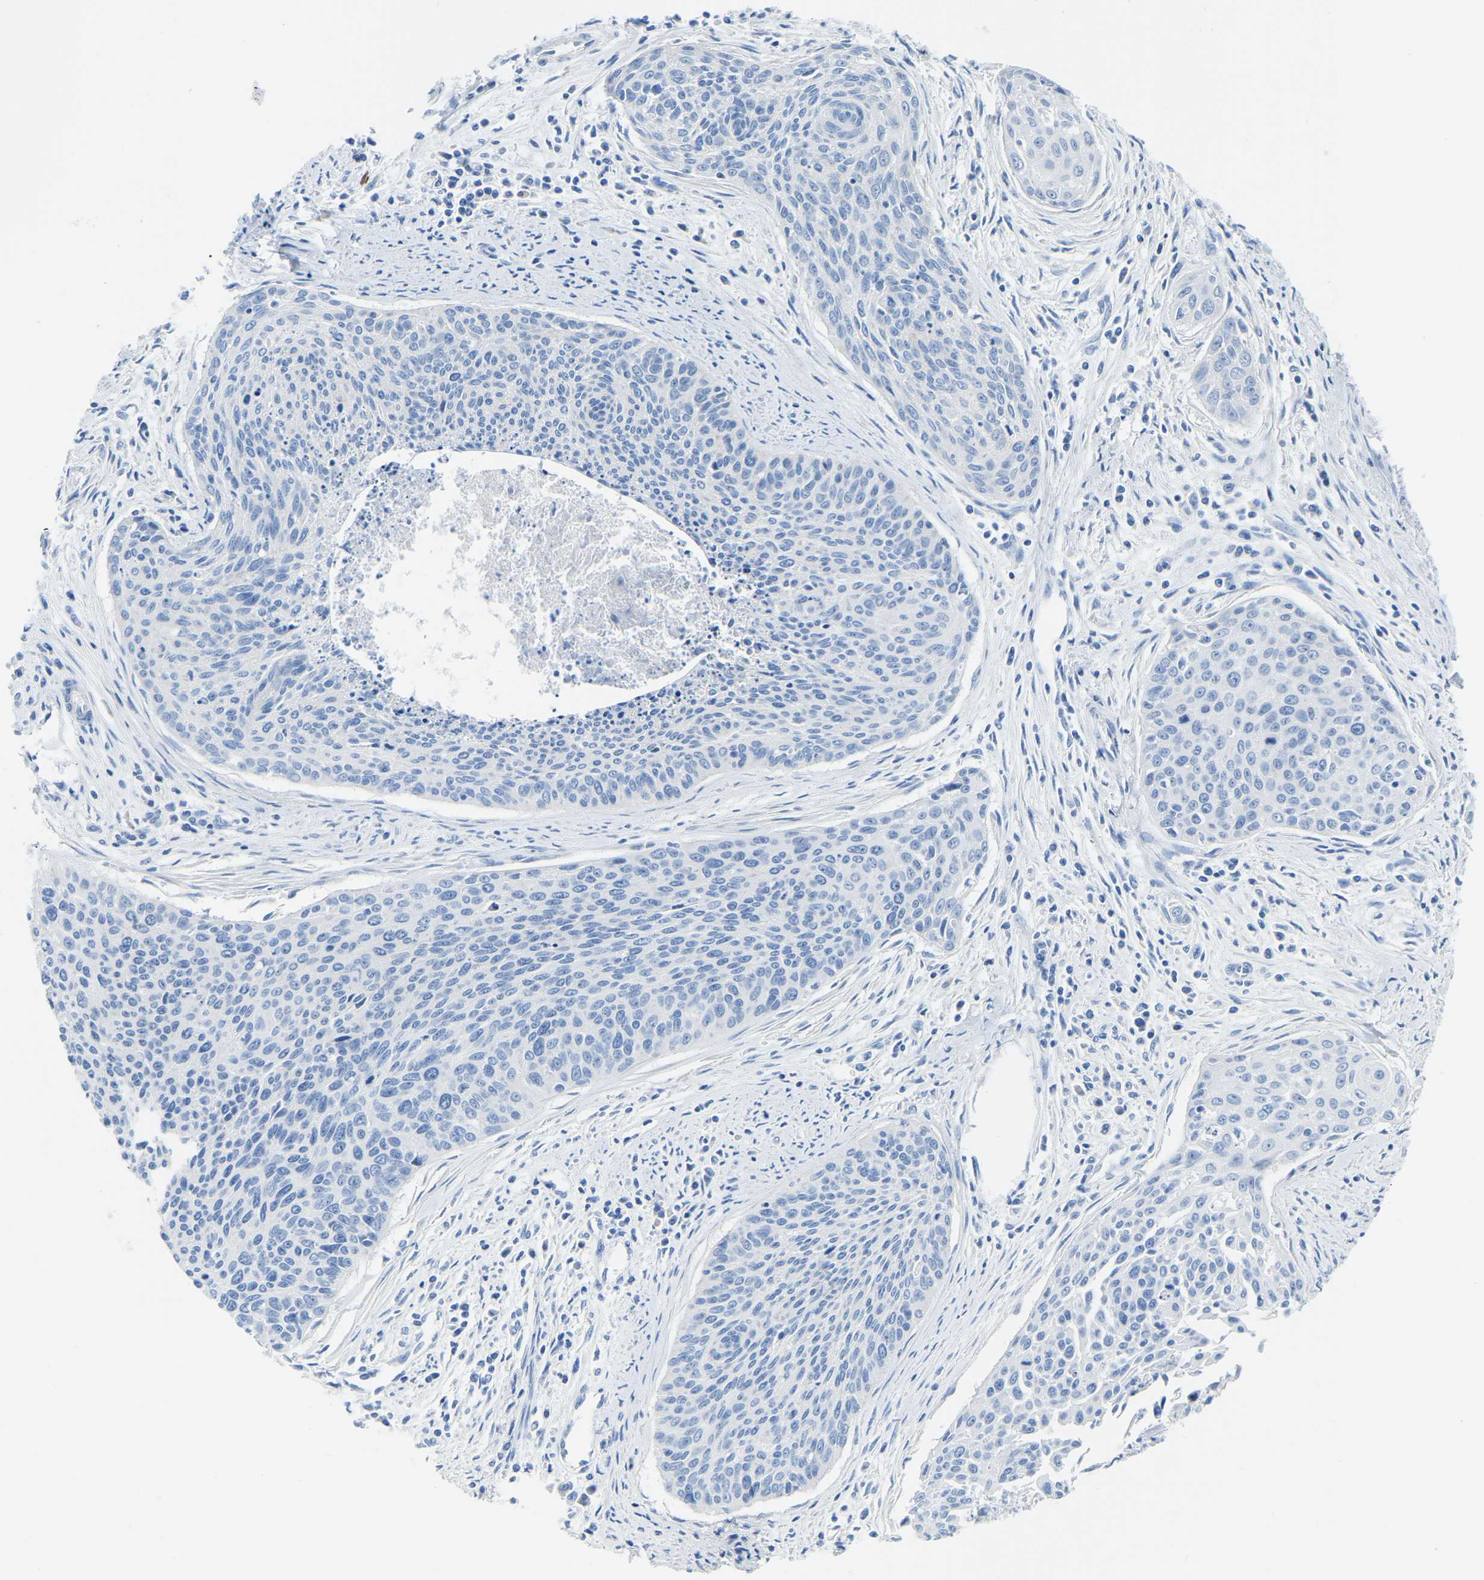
{"staining": {"intensity": "negative", "quantity": "none", "location": "none"}, "tissue": "cervical cancer", "cell_type": "Tumor cells", "image_type": "cancer", "snomed": [{"axis": "morphology", "description": "Squamous cell carcinoma, NOS"}, {"axis": "topography", "description": "Cervix"}], "caption": "Human squamous cell carcinoma (cervical) stained for a protein using immunohistochemistry (IHC) shows no expression in tumor cells.", "gene": "ETFA", "patient": {"sex": "female", "age": 55}}